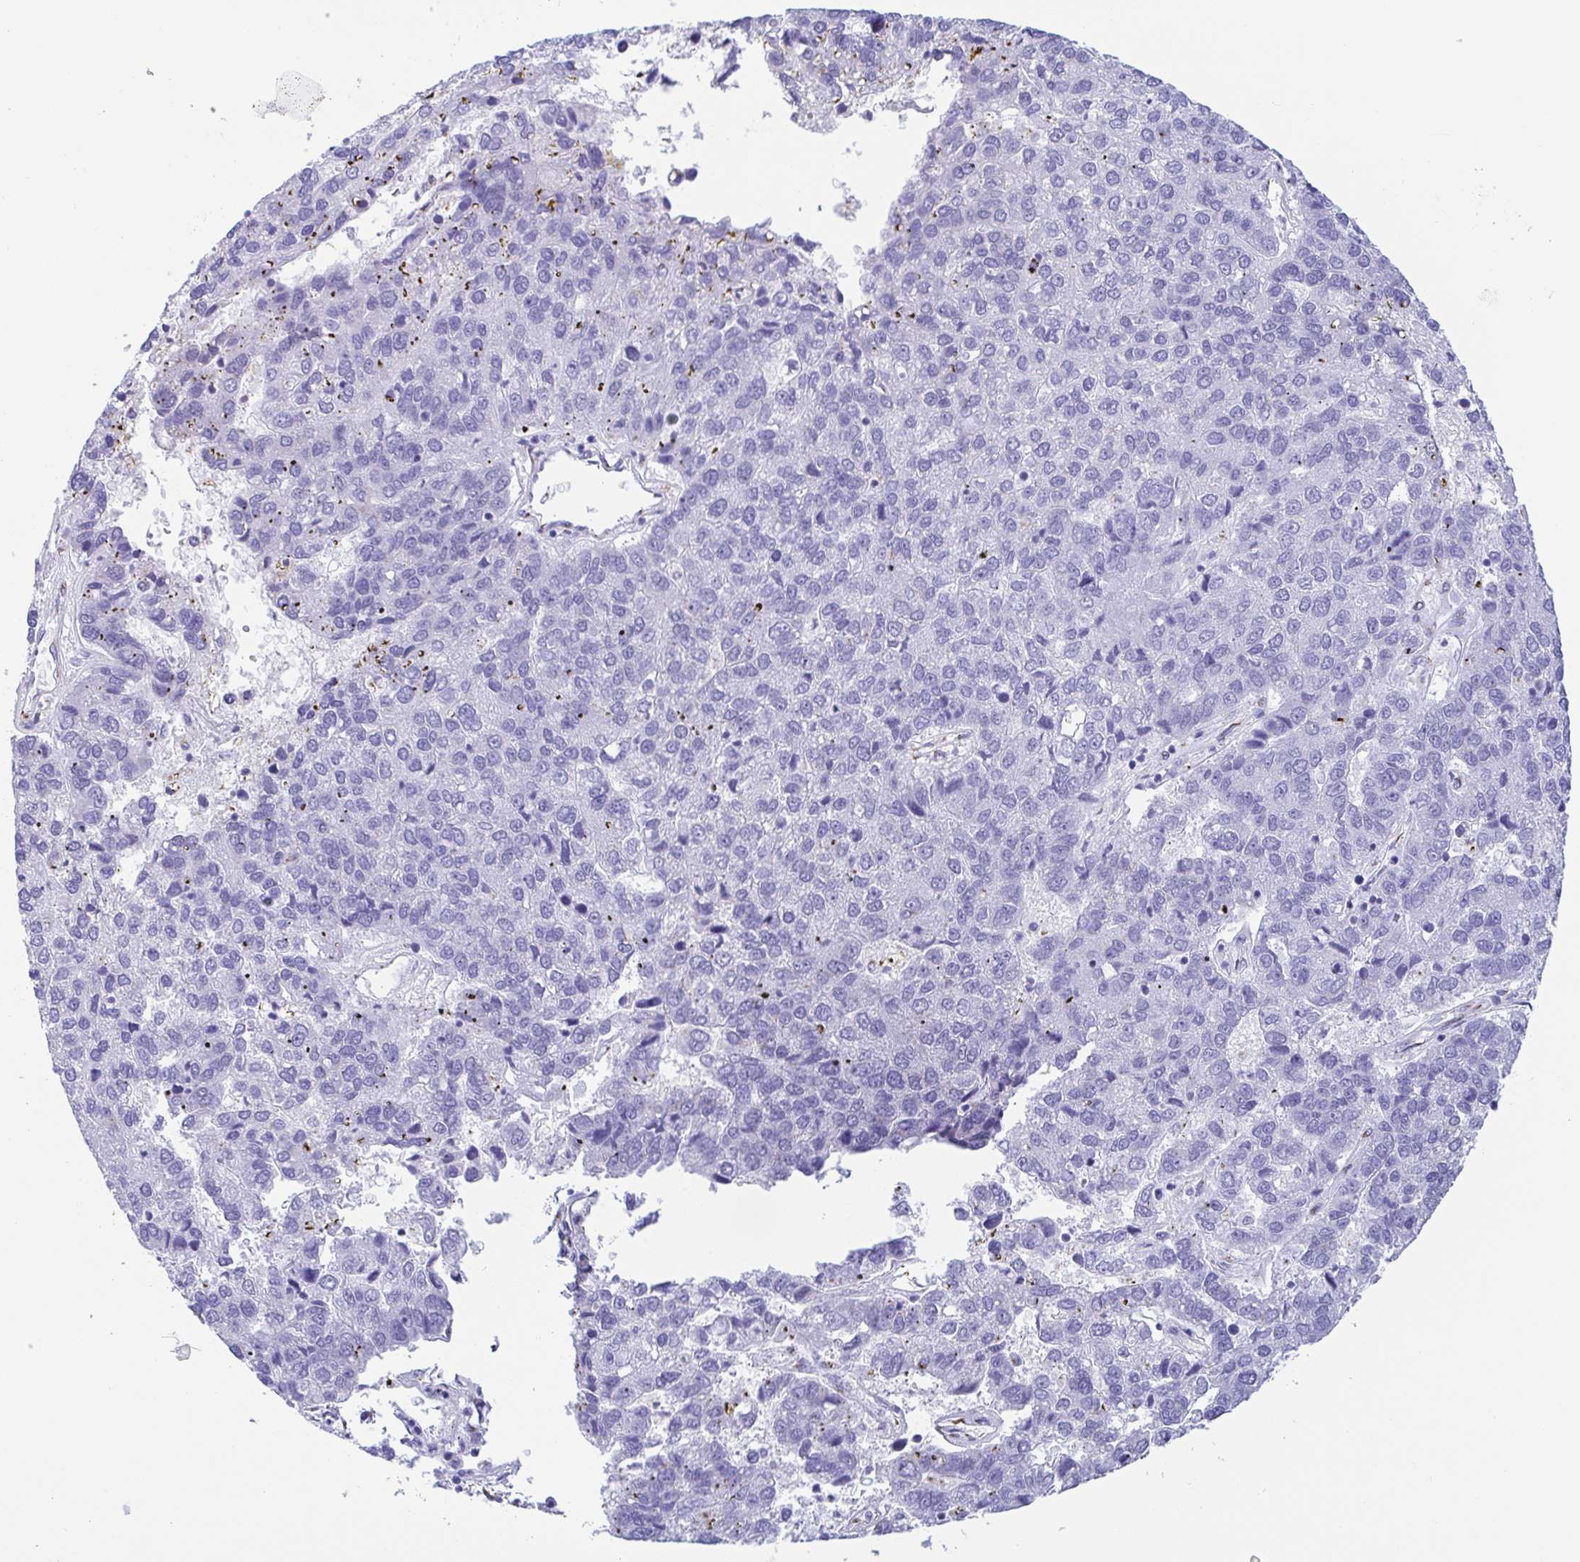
{"staining": {"intensity": "negative", "quantity": "none", "location": "none"}, "tissue": "pancreatic cancer", "cell_type": "Tumor cells", "image_type": "cancer", "snomed": [{"axis": "morphology", "description": "Adenocarcinoma, NOS"}, {"axis": "topography", "description": "Pancreas"}], "caption": "Tumor cells show no significant positivity in pancreatic cancer (adenocarcinoma). (DAB (3,3'-diaminobenzidine) IHC visualized using brightfield microscopy, high magnification).", "gene": "SULT1B1", "patient": {"sex": "female", "age": 61}}